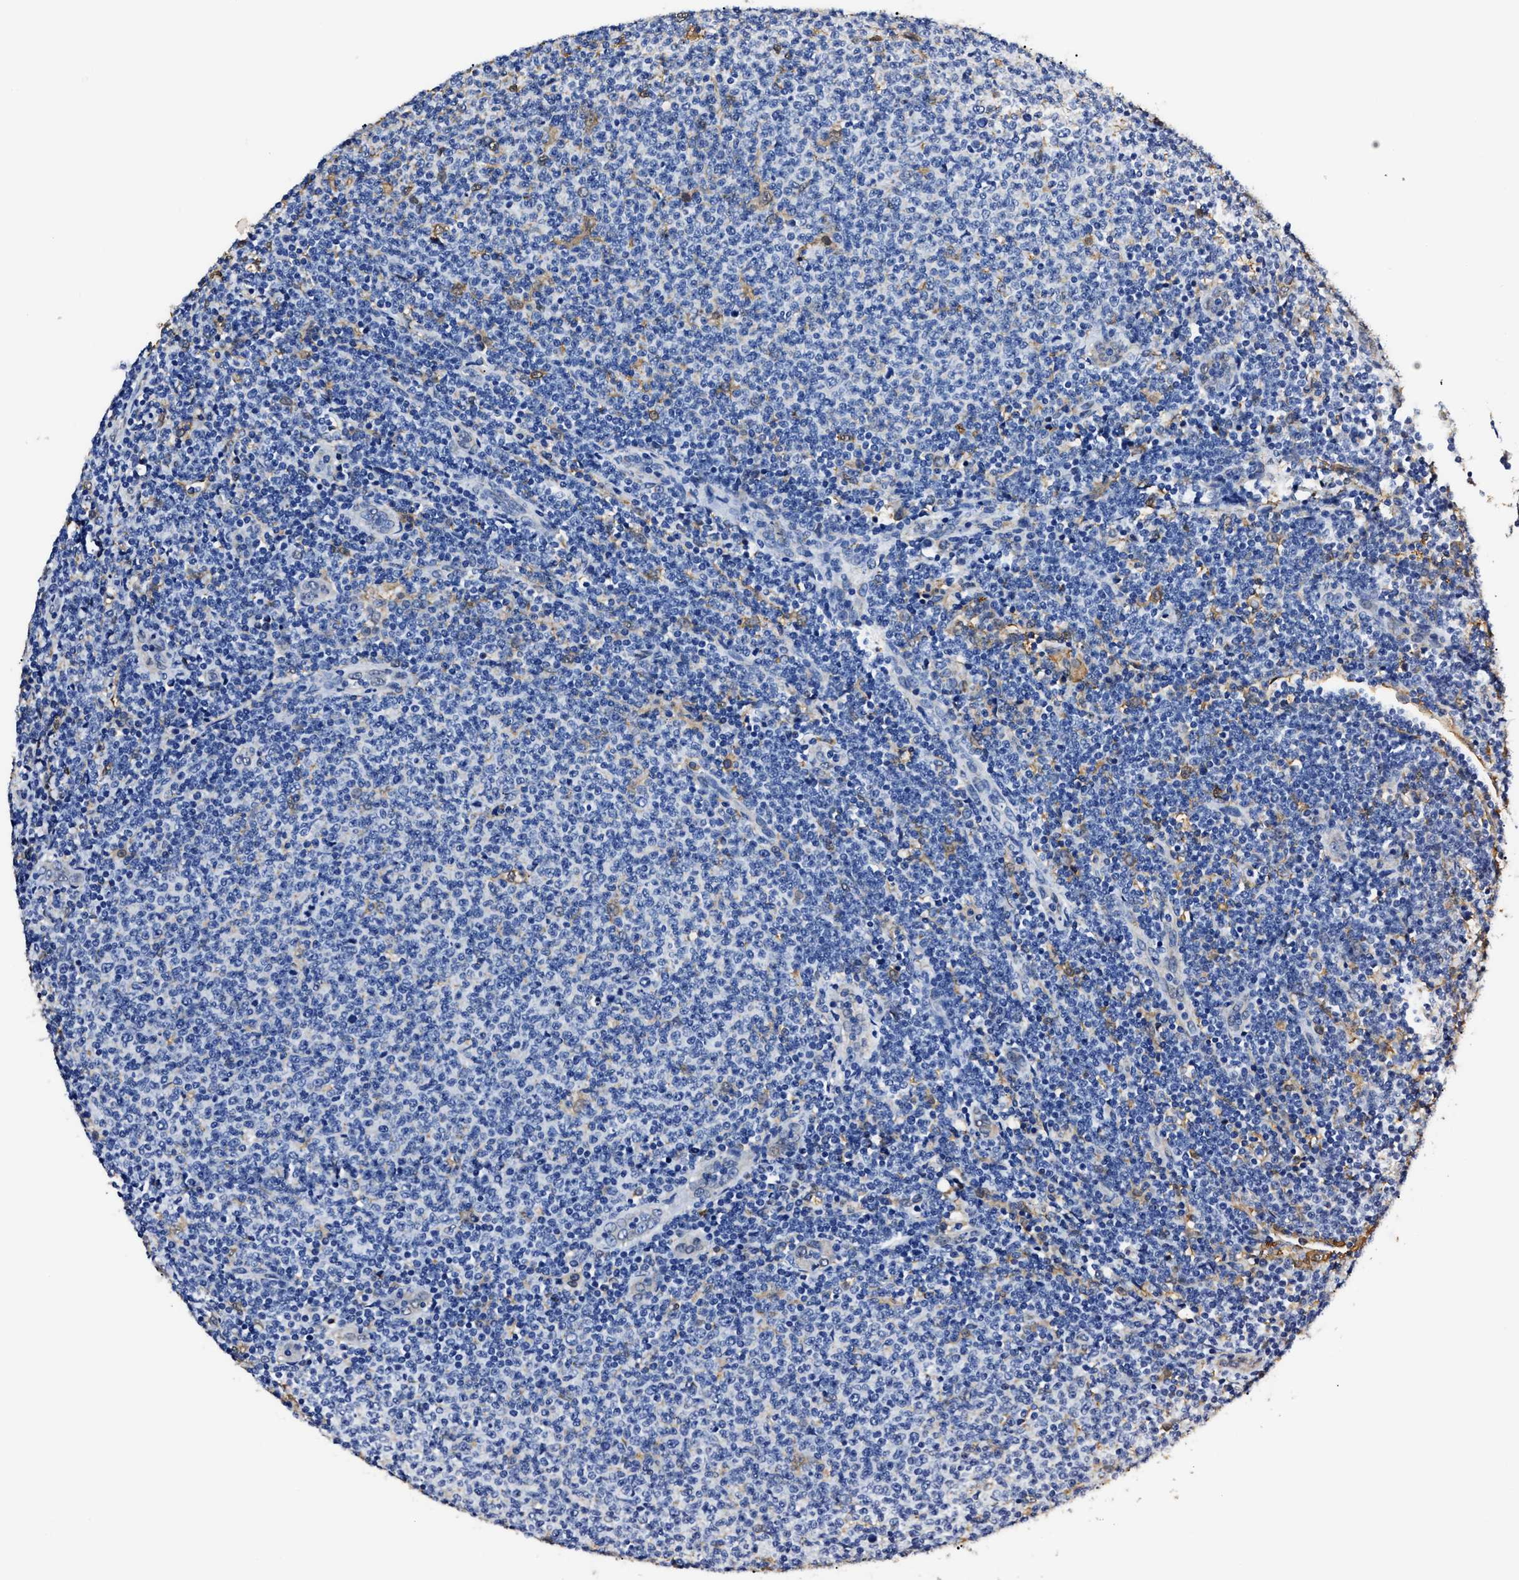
{"staining": {"intensity": "negative", "quantity": "none", "location": "none"}, "tissue": "lymphoma", "cell_type": "Tumor cells", "image_type": "cancer", "snomed": [{"axis": "morphology", "description": "Malignant lymphoma, non-Hodgkin's type, Low grade"}, {"axis": "topography", "description": "Lymph node"}], "caption": "Protein analysis of malignant lymphoma, non-Hodgkin's type (low-grade) demonstrates no significant expression in tumor cells. The staining was performed using DAB to visualize the protein expression in brown, while the nuclei were stained in blue with hematoxylin (Magnification: 20x).", "gene": "ALDH1A1", "patient": {"sex": "male", "age": 66}}